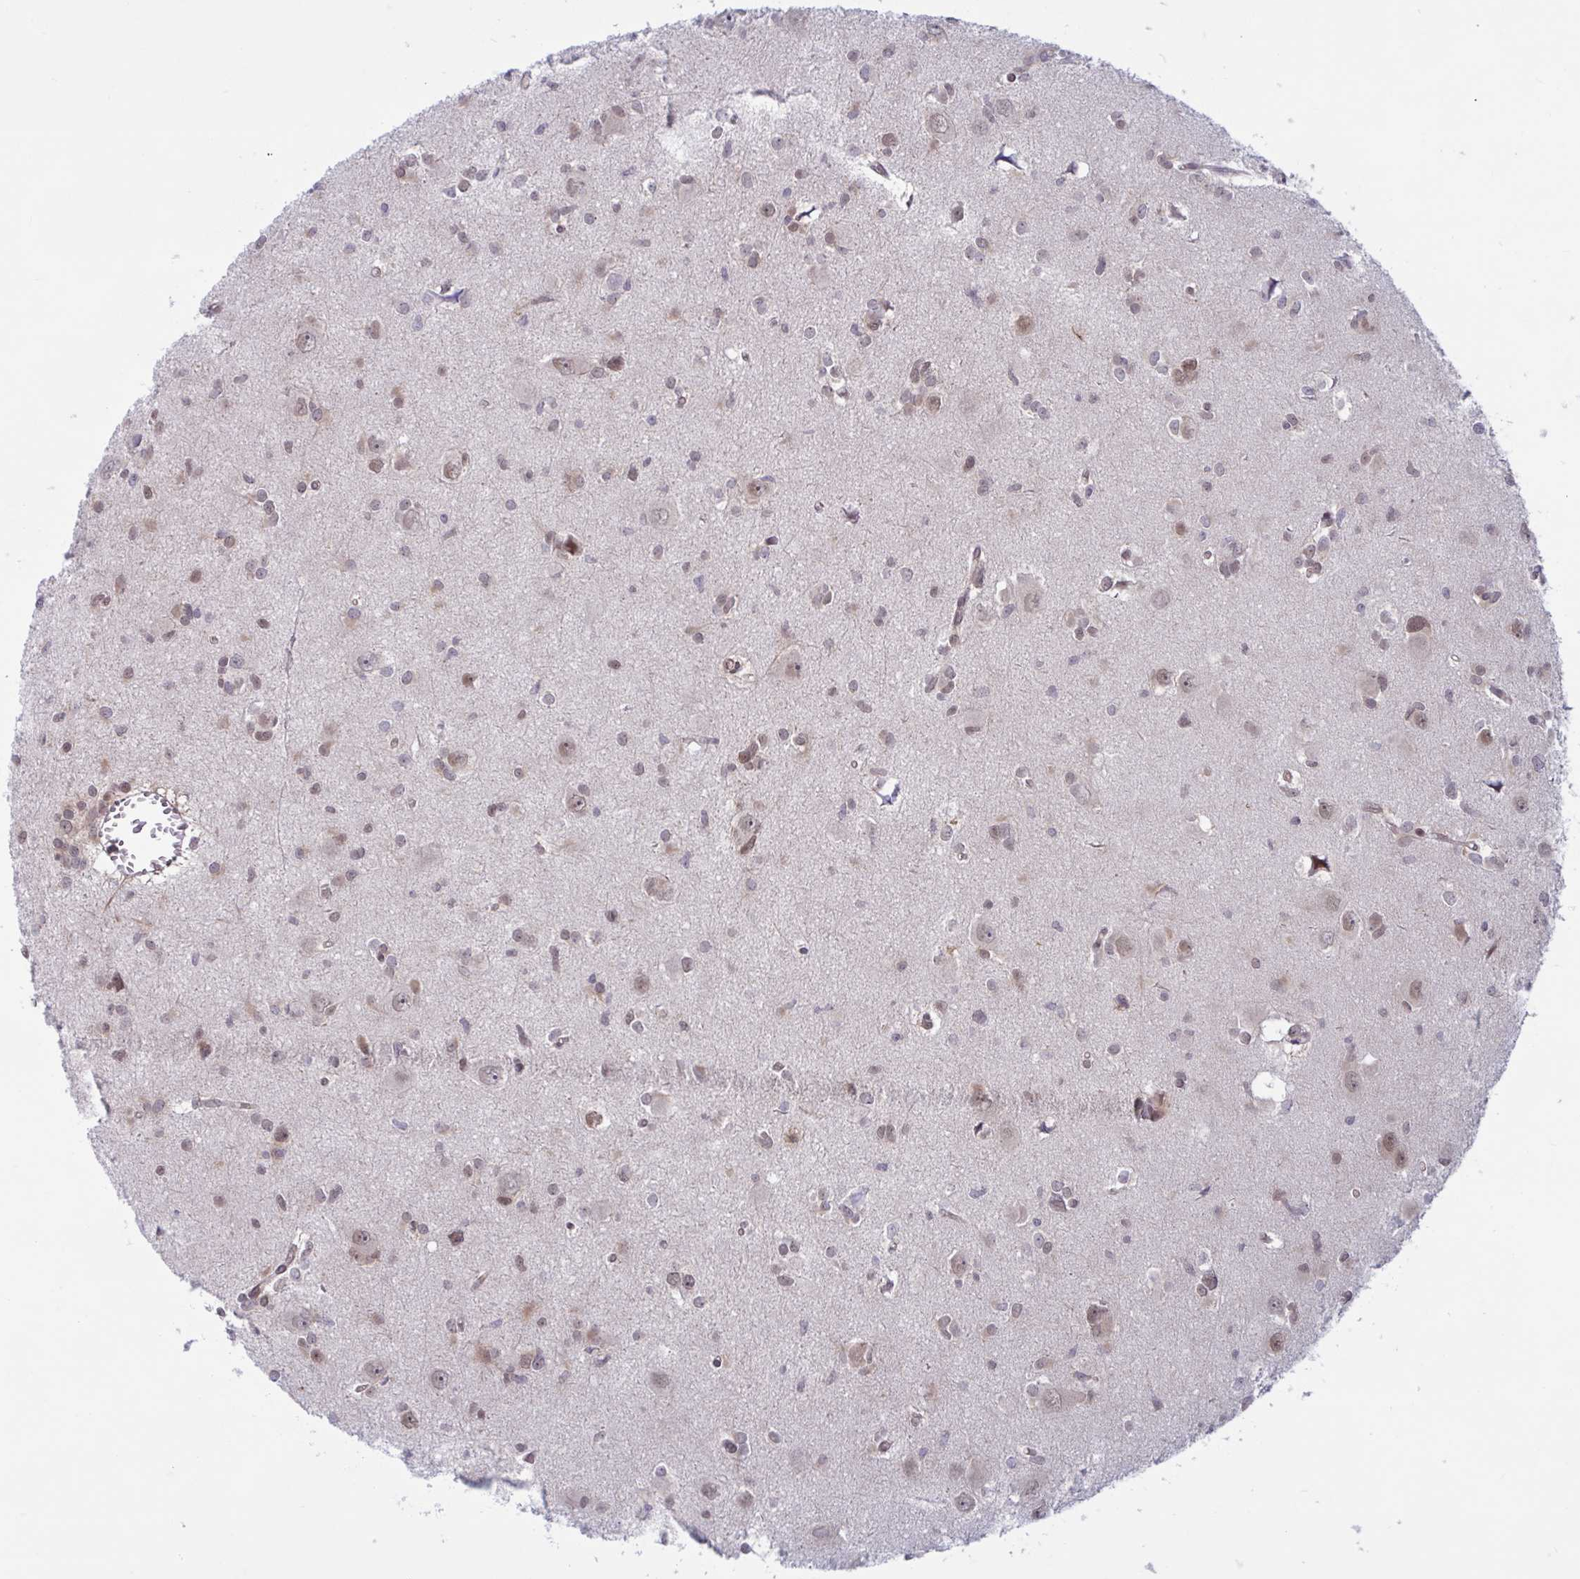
{"staining": {"intensity": "weak", "quantity": "<25%", "location": "nuclear"}, "tissue": "glioma", "cell_type": "Tumor cells", "image_type": "cancer", "snomed": [{"axis": "morphology", "description": "Glioma, malignant, High grade"}, {"axis": "topography", "description": "Brain"}], "caption": "The micrograph displays no significant staining in tumor cells of glioma. (DAB immunohistochemistry (IHC), high magnification).", "gene": "TSN", "patient": {"sex": "male", "age": 23}}